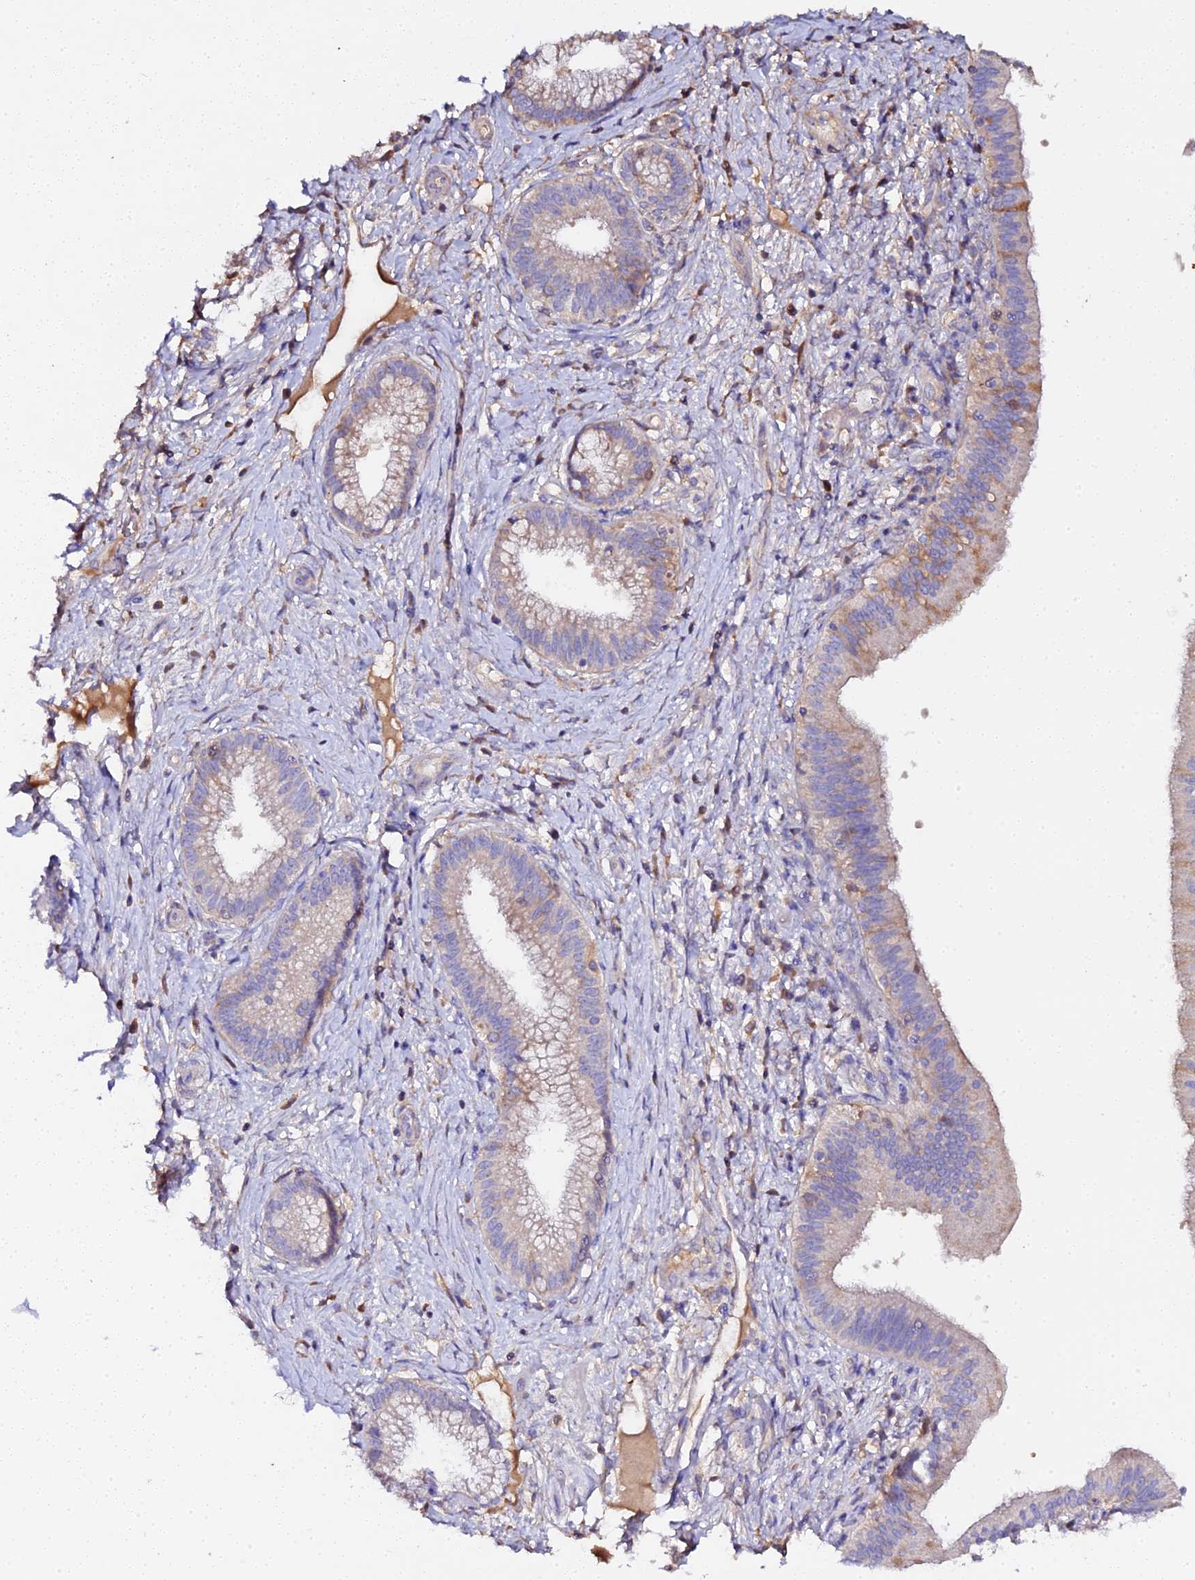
{"staining": {"intensity": "moderate", "quantity": "<25%", "location": "cytoplasmic/membranous"}, "tissue": "pancreatic cancer", "cell_type": "Tumor cells", "image_type": "cancer", "snomed": [{"axis": "morphology", "description": "Adenocarcinoma, NOS"}, {"axis": "topography", "description": "Pancreas"}], "caption": "A brown stain labels moderate cytoplasmic/membranous positivity of a protein in human adenocarcinoma (pancreatic) tumor cells.", "gene": "SCX", "patient": {"sex": "male", "age": 72}}